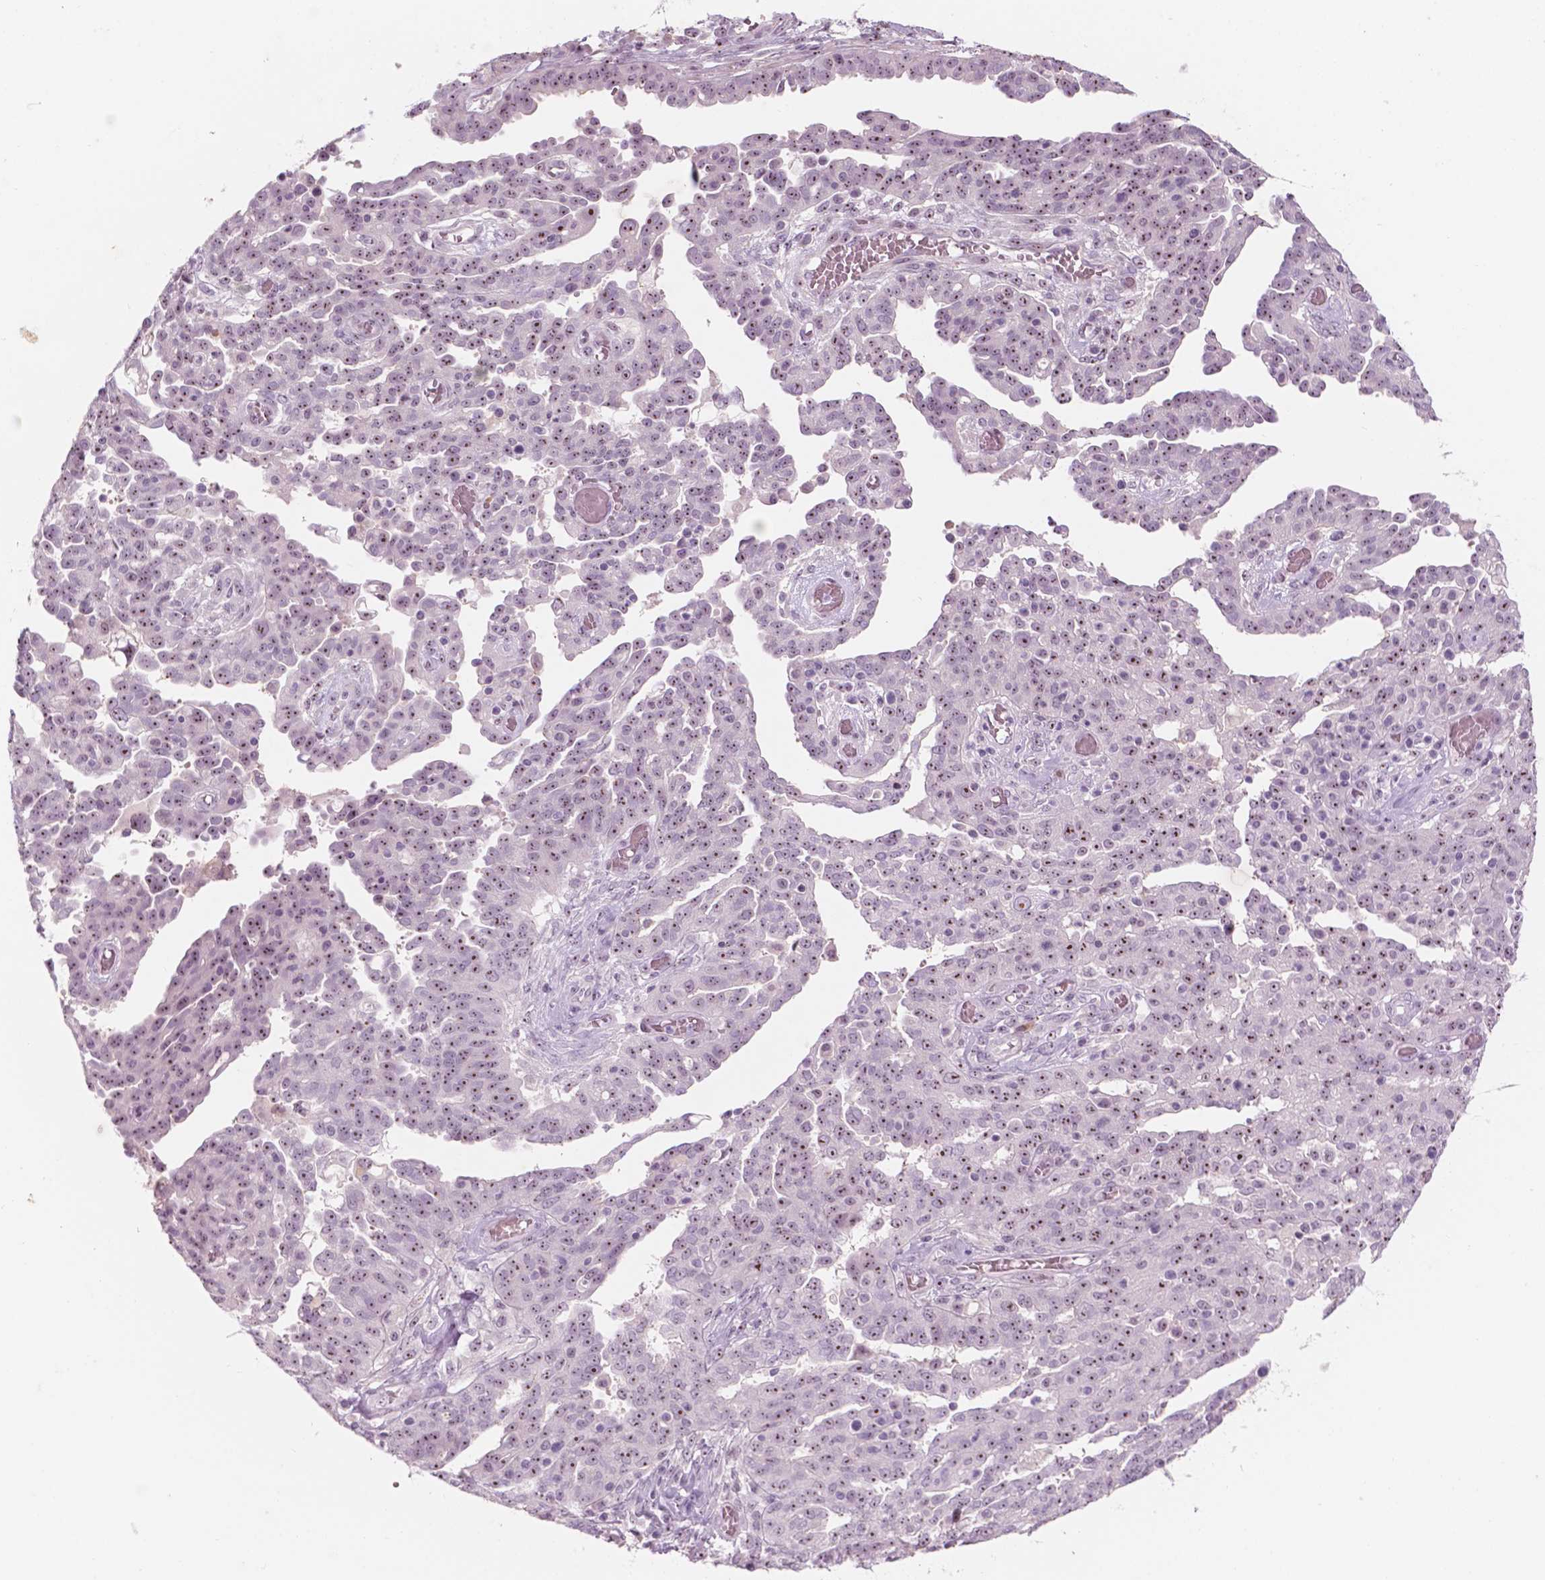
{"staining": {"intensity": "weak", "quantity": "25%-75%", "location": "nuclear"}, "tissue": "ovarian cancer", "cell_type": "Tumor cells", "image_type": "cancer", "snomed": [{"axis": "morphology", "description": "Cystadenocarcinoma, serous, NOS"}, {"axis": "topography", "description": "Ovary"}], "caption": "IHC image of human ovarian serous cystadenocarcinoma stained for a protein (brown), which exhibits low levels of weak nuclear expression in about 25%-75% of tumor cells.", "gene": "ZNF853", "patient": {"sex": "female", "age": 67}}